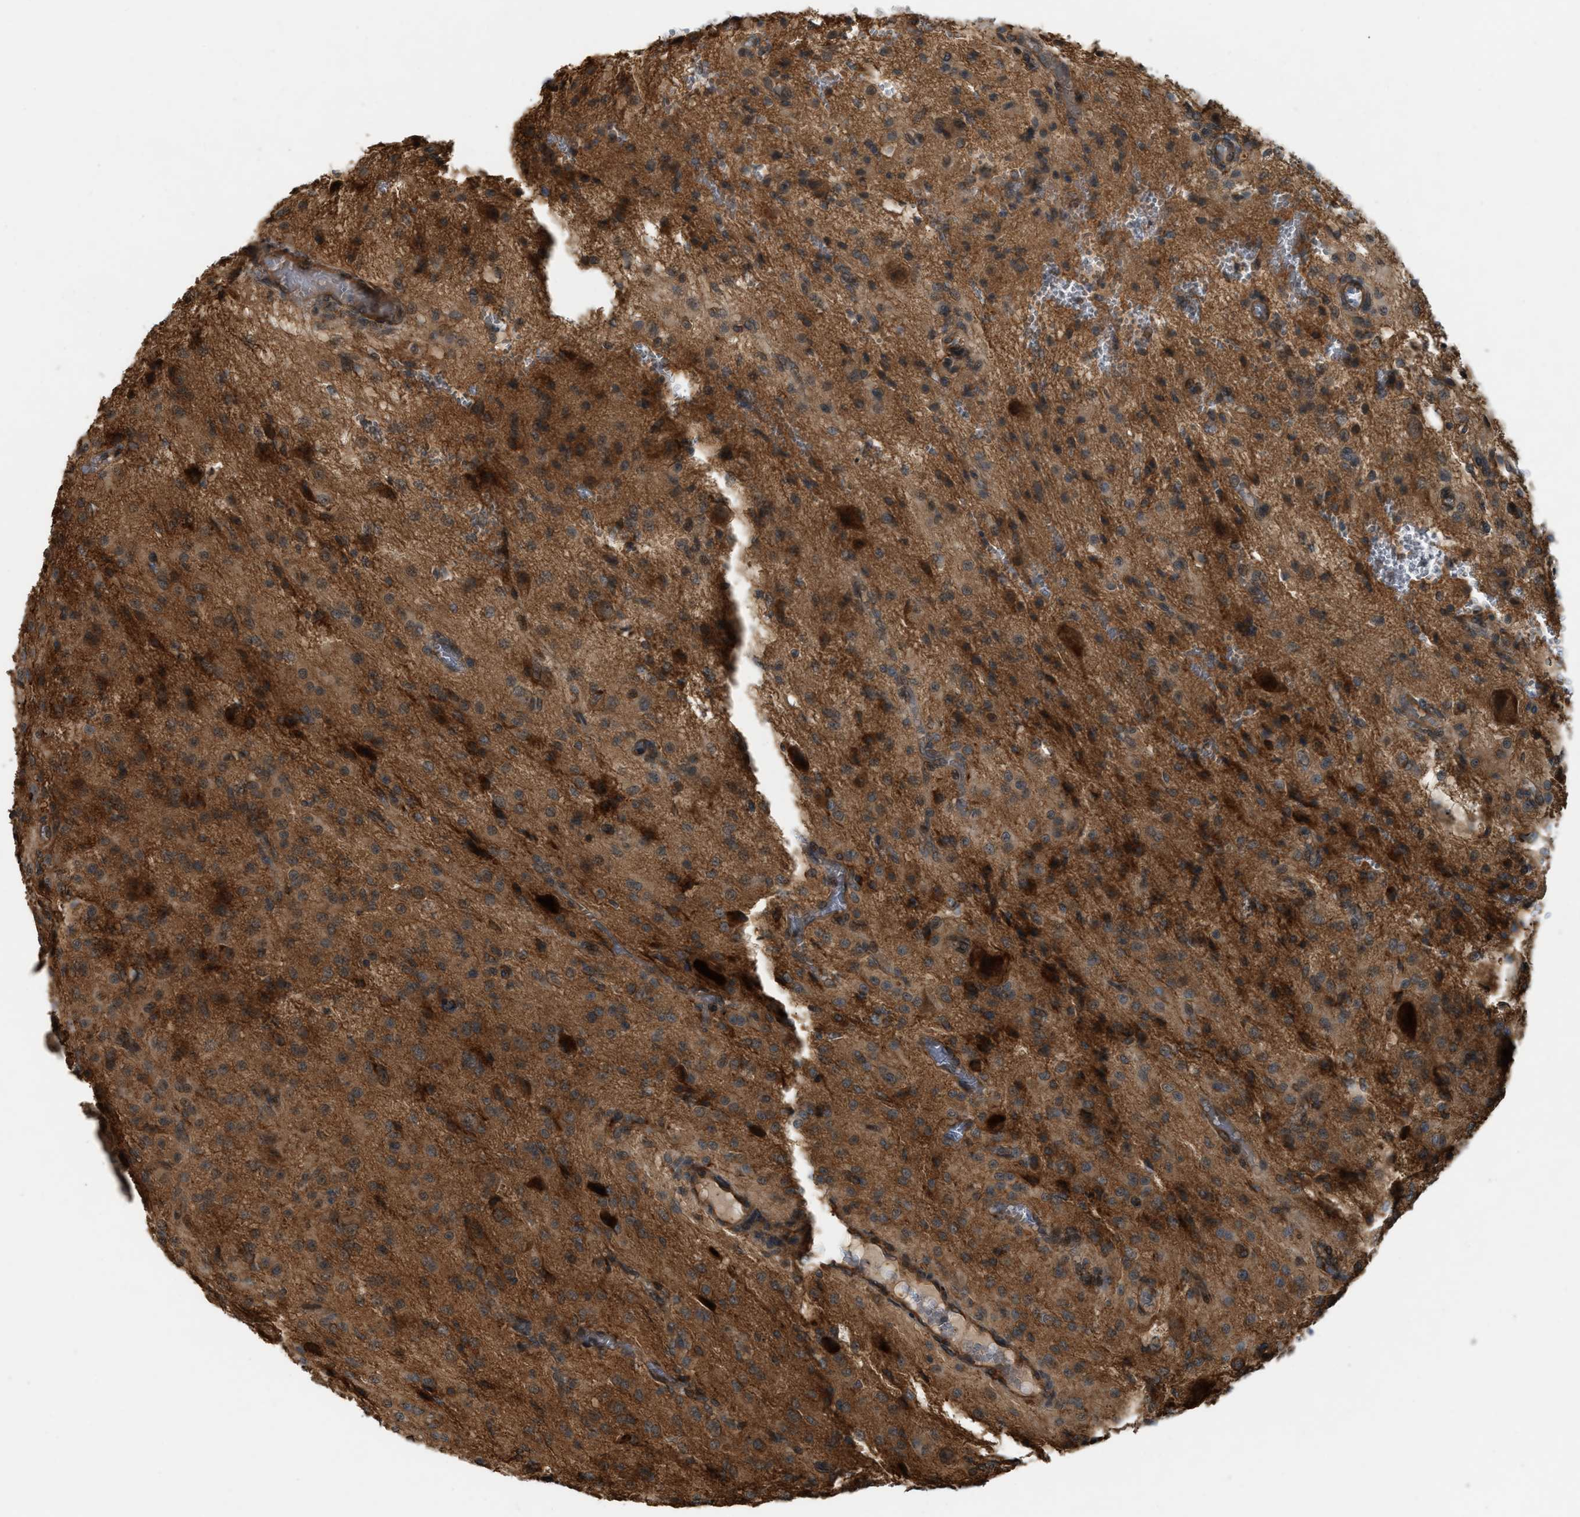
{"staining": {"intensity": "moderate", "quantity": ">75%", "location": "cytoplasmic/membranous"}, "tissue": "glioma", "cell_type": "Tumor cells", "image_type": "cancer", "snomed": [{"axis": "morphology", "description": "Glioma, malignant, High grade"}, {"axis": "topography", "description": "Brain"}], "caption": "Moderate cytoplasmic/membranous positivity for a protein is present in approximately >75% of tumor cells of glioma using immunohistochemistry (IHC).", "gene": "BAIAP2L1", "patient": {"sex": "female", "age": 59}}